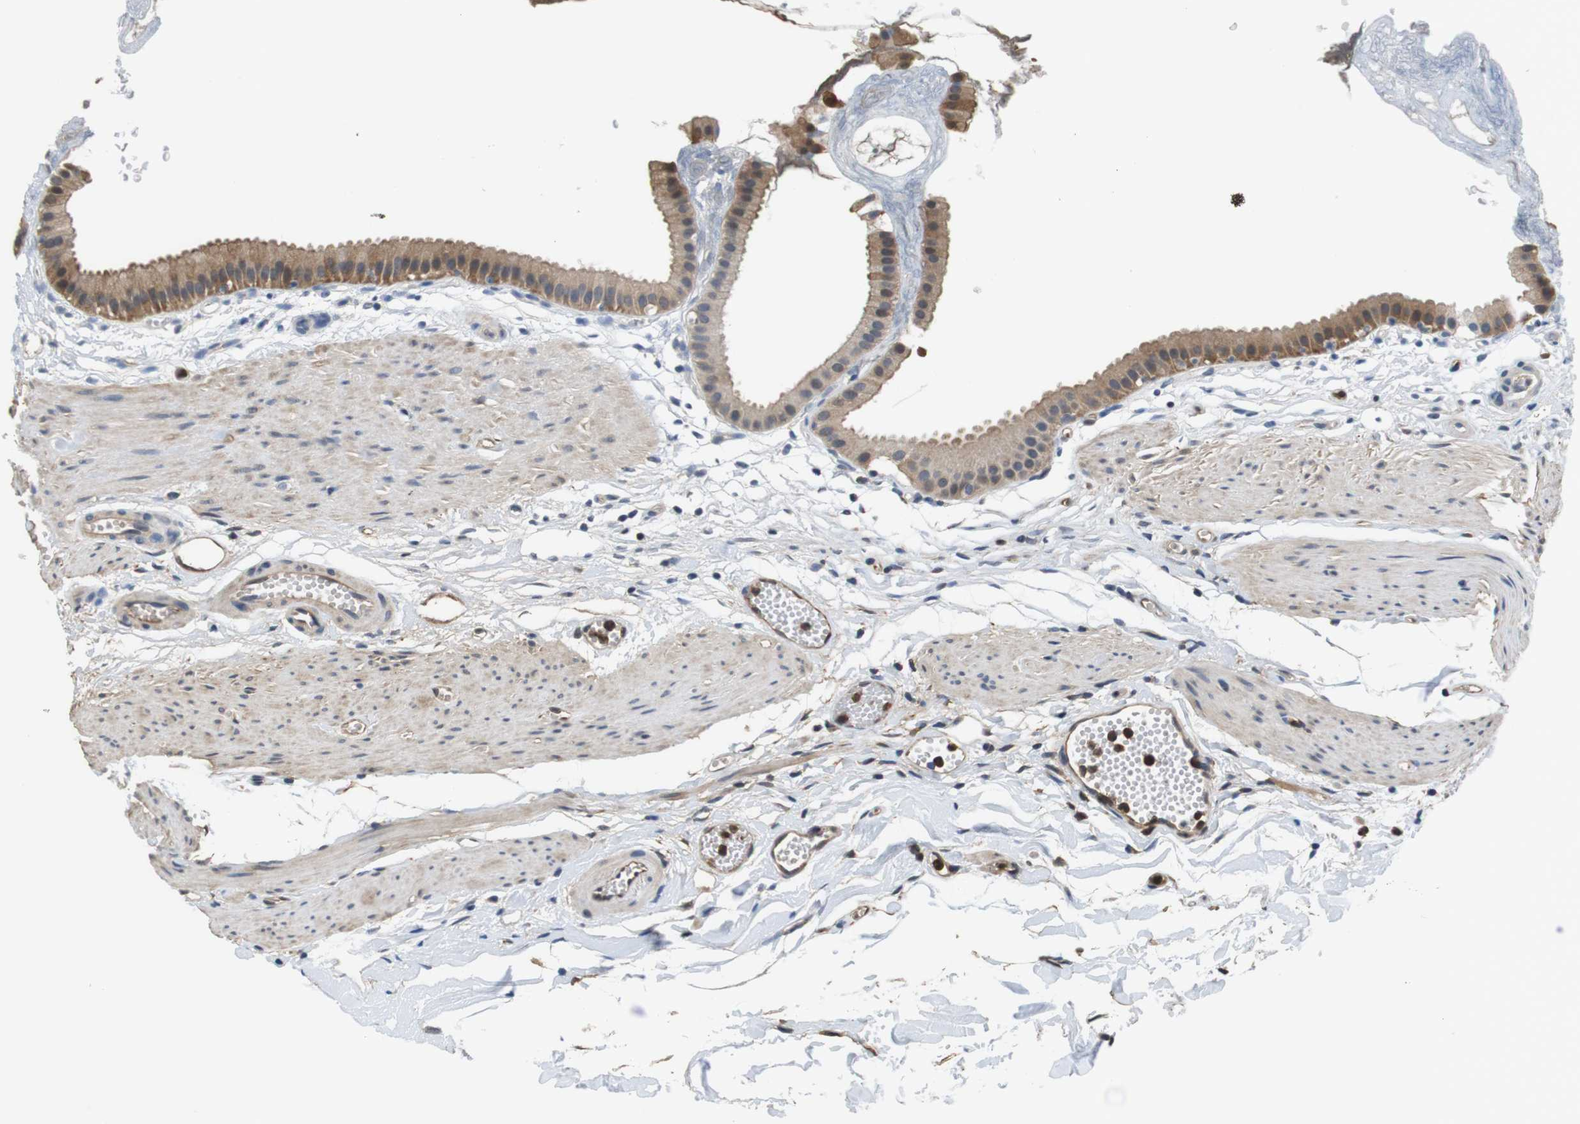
{"staining": {"intensity": "moderate", "quantity": ">75%", "location": "cytoplasmic/membranous"}, "tissue": "gallbladder", "cell_type": "Glandular cells", "image_type": "normal", "snomed": [{"axis": "morphology", "description": "Normal tissue, NOS"}, {"axis": "topography", "description": "Gallbladder"}], "caption": "This image demonstrates normal gallbladder stained with IHC to label a protein in brown. The cytoplasmic/membranous of glandular cells show moderate positivity for the protein. Nuclei are counter-stained blue.", "gene": "LDHA", "patient": {"sex": "female", "age": 64}}